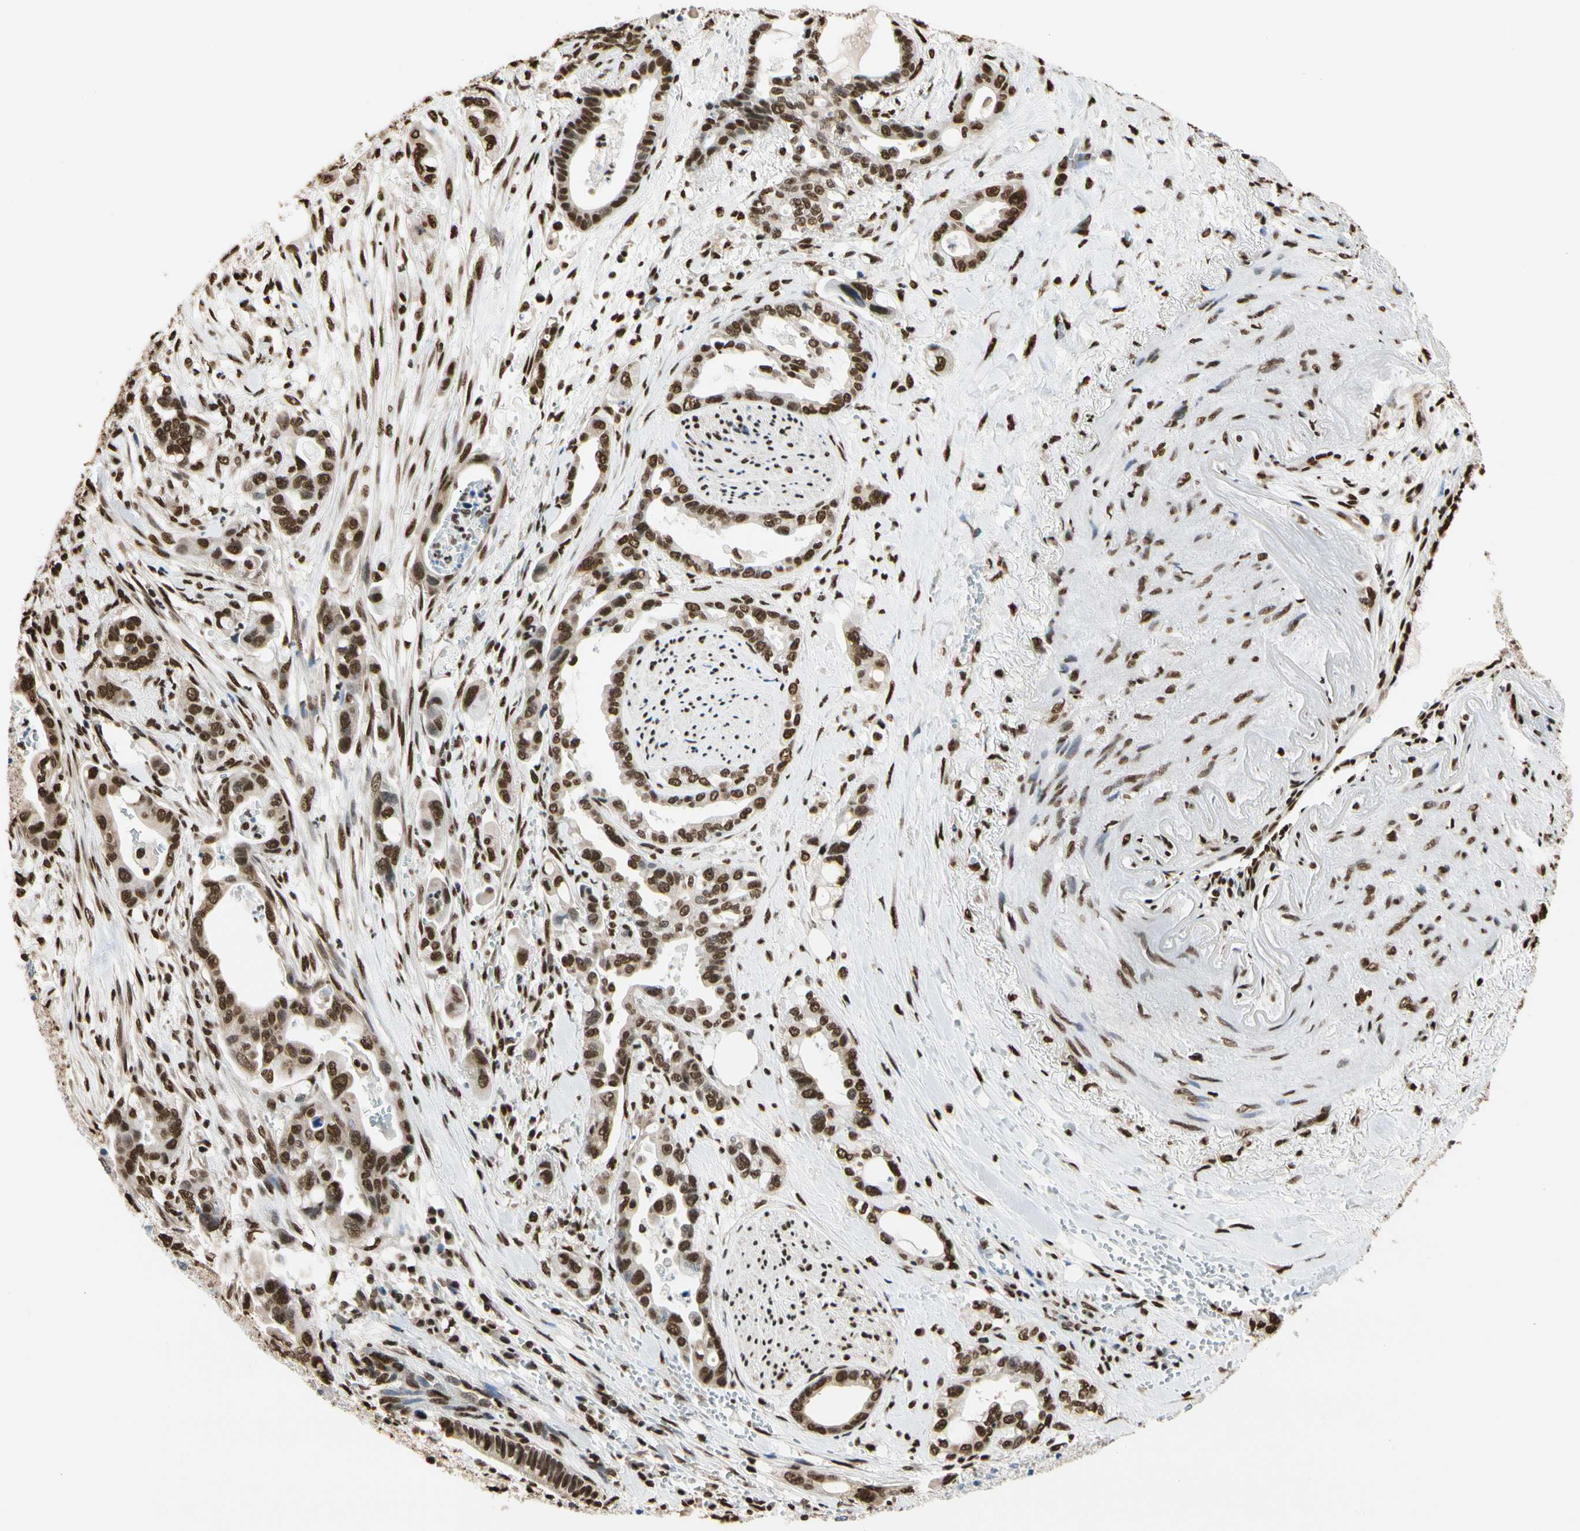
{"staining": {"intensity": "strong", "quantity": ">75%", "location": "nuclear"}, "tissue": "pancreatic cancer", "cell_type": "Tumor cells", "image_type": "cancer", "snomed": [{"axis": "morphology", "description": "Adenocarcinoma, NOS"}, {"axis": "topography", "description": "Pancreas"}], "caption": "This photomicrograph displays pancreatic adenocarcinoma stained with immunohistochemistry to label a protein in brown. The nuclear of tumor cells show strong positivity for the protein. Nuclei are counter-stained blue.", "gene": "HNRNPK", "patient": {"sex": "male", "age": 70}}